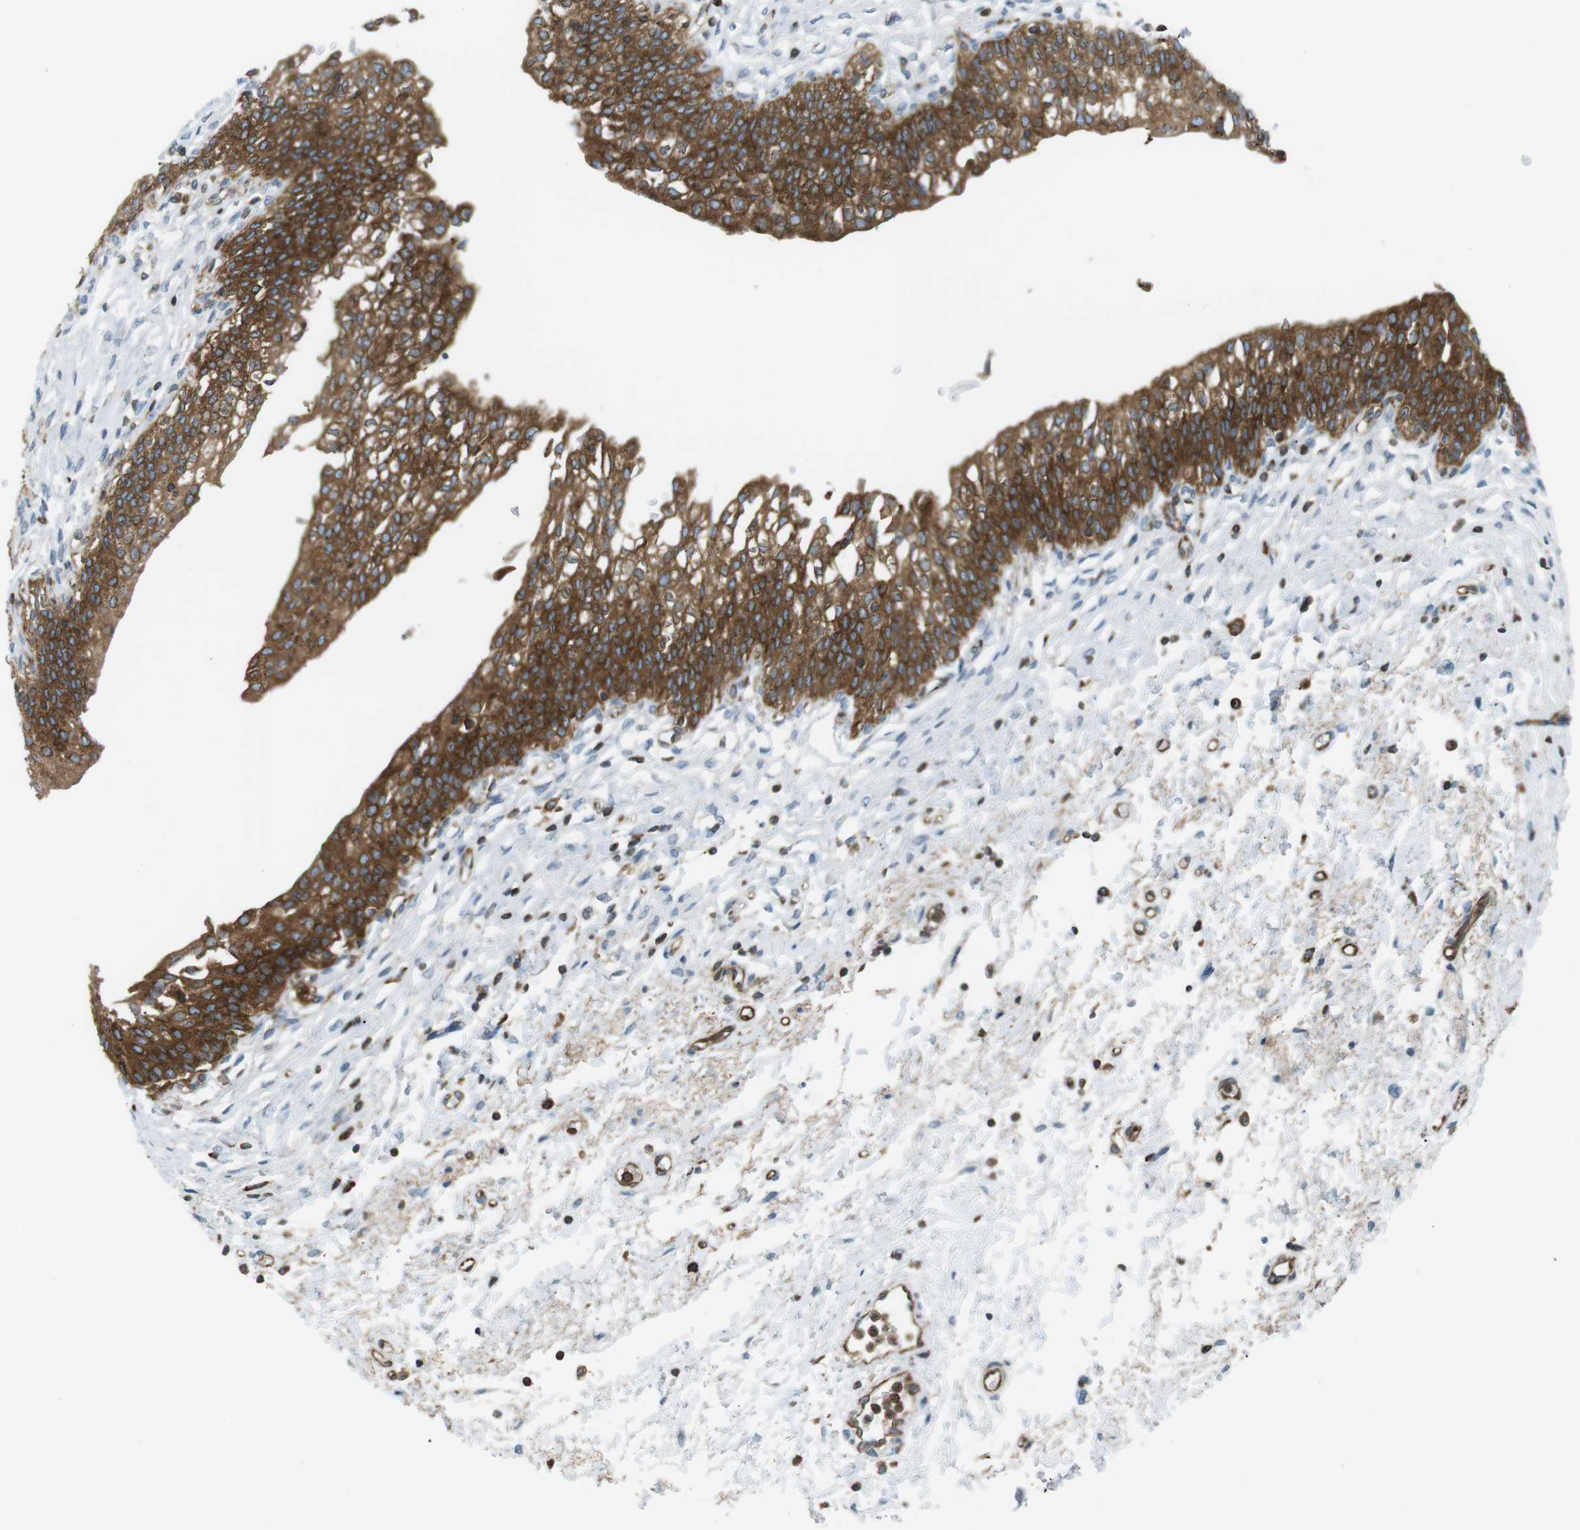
{"staining": {"intensity": "strong", "quantity": ">75%", "location": "cytoplasmic/membranous"}, "tissue": "urinary bladder", "cell_type": "Urothelial cells", "image_type": "normal", "snomed": [{"axis": "morphology", "description": "Normal tissue, NOS"}, {"axis": "topography", "description": "Urinary bladder"}], "caption": "Immunohistochemistry (IHC) micrograph of unremarkable urinary bladder: human urinary bladder stained using immunohistochemistry exhibits high levels of strong protein expression localized specifically in the cytoplasmic/membranous of urothelial cells, appearing as a cytoplasmic/membranous brown color.", "gene": "FLII", "patient": {"sex": "male", "age": 55}}